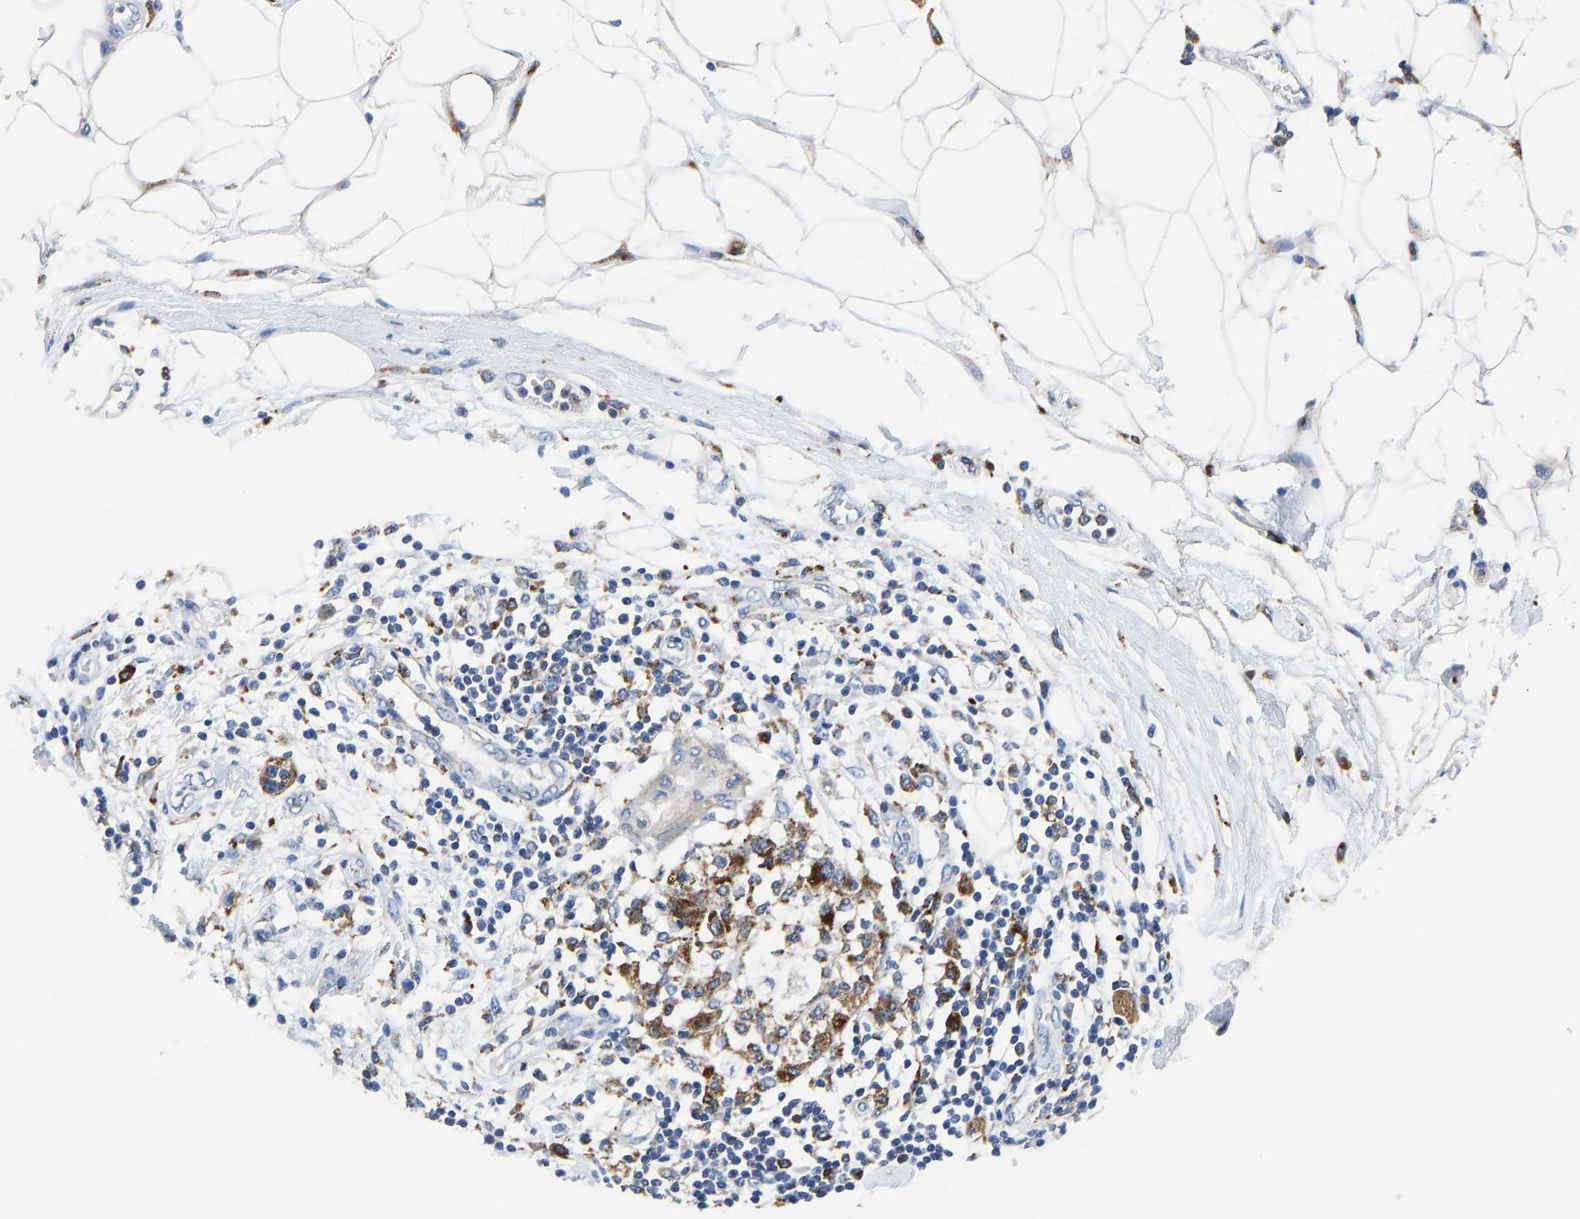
{"staining": {"intensity": "negative", "quantity": "none", "location": "none"}, "tissue": "adipose tissue", "cell_type": "Adipocytes", "image_type": "normal", "snomed": [{"axis": "morphology", "description": "Normal tissue, NOS"}, {"axis": "morphology", "description": "Adenocarcinoma, NOS"}, {"axis": "topography", "description": "Duodenum"}, {"axis": "topography", "description": "Peripheral nerve tissue"}], "caption": "The photomicrograph displays no significant expression in adipocytes of adipose tissue.", "gene": "ATP6V1E1", "patient": {"sex": "female", "age": 60}}